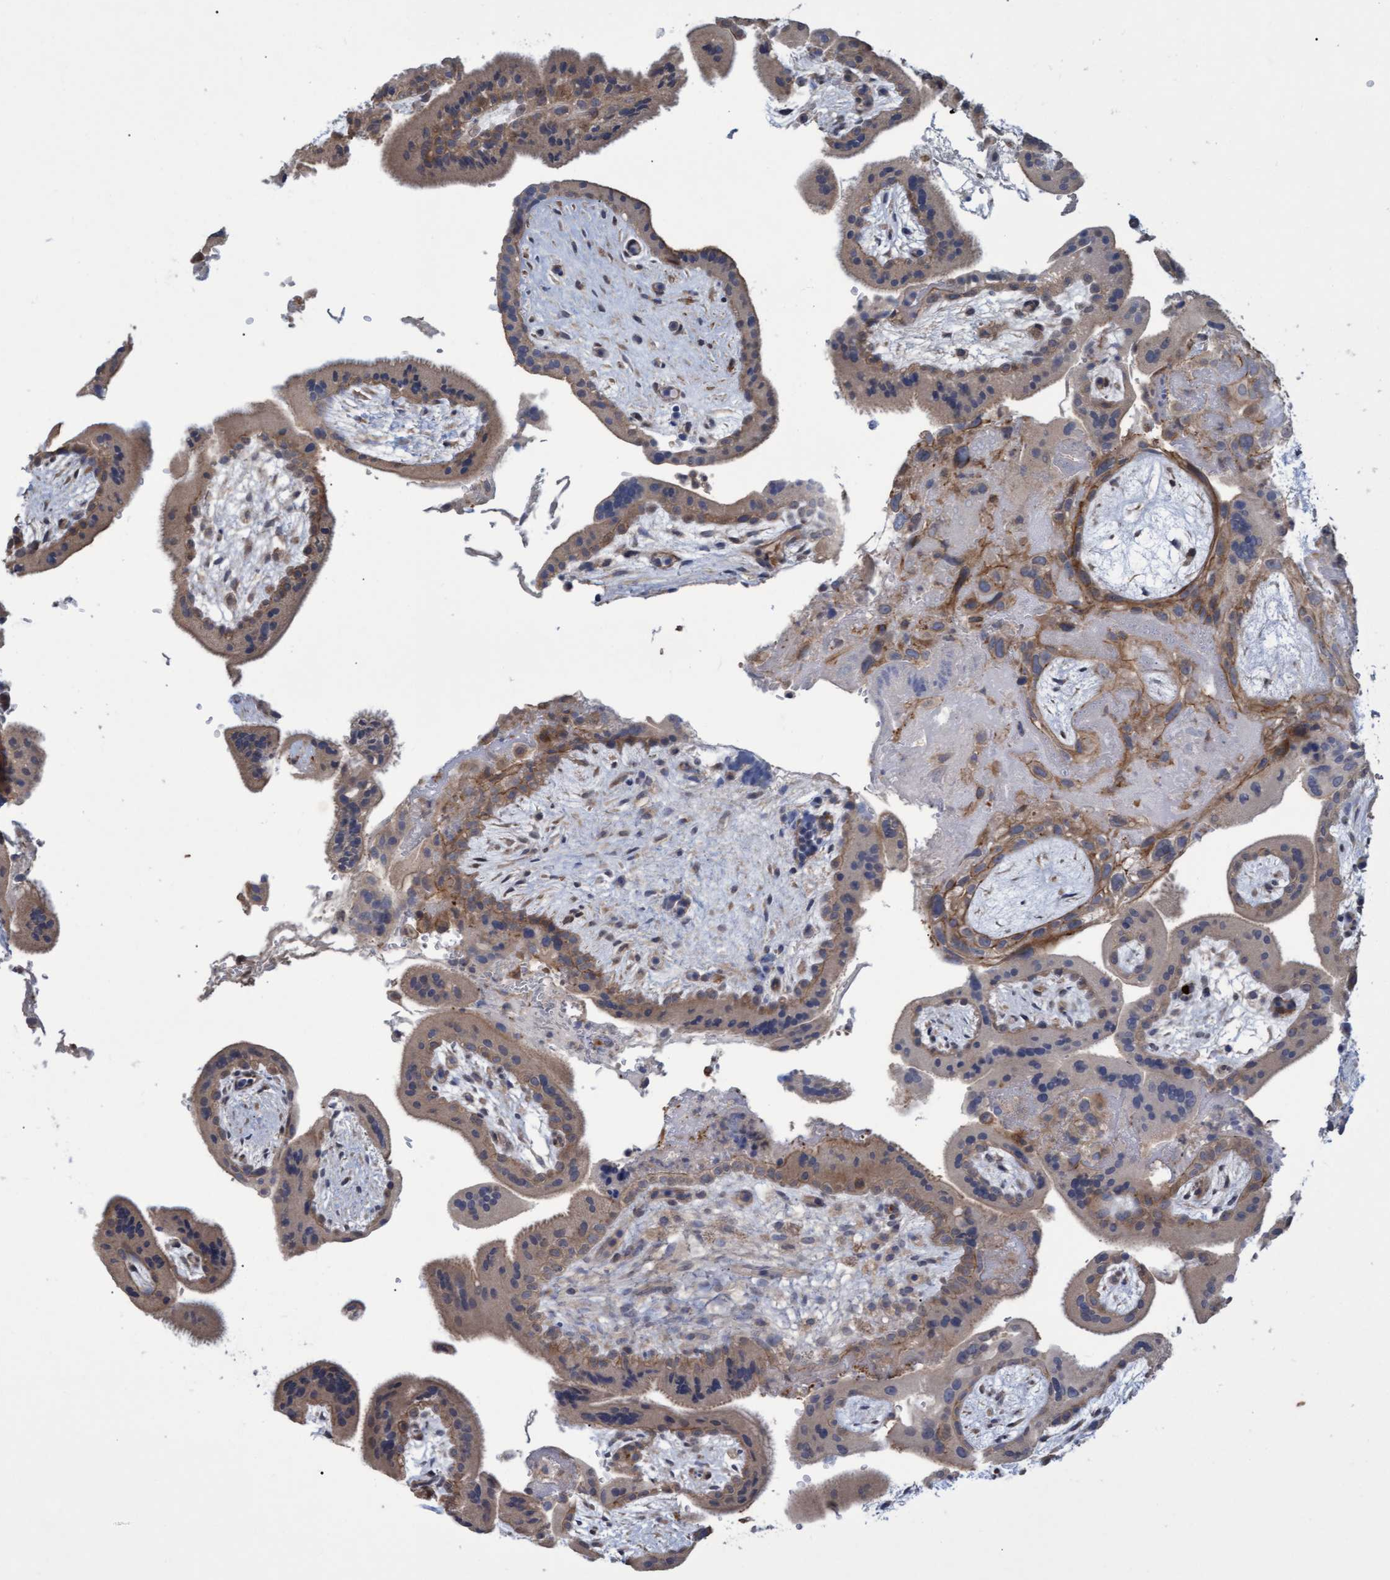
{"staining": {"intensity": "weak", "quantity": ">75%", "location": "cytoplasmic/membranous"}, "tissue": "placenta", "cell_type": "Decidual cells", "image_type": "normal", "snomed": [{"axis": "morphology", "description": "Normal tissue, NOS"}, {"axis": "topography", "description": "Placenta"}], "caption": "Placenta stained for a protein (brown) demonstrates weak cytoplasmic/membranous positive staining in approximately >75% of decidual cells.", "gene": "NAA15", "patient": {"sex": "female", "age": 35}}